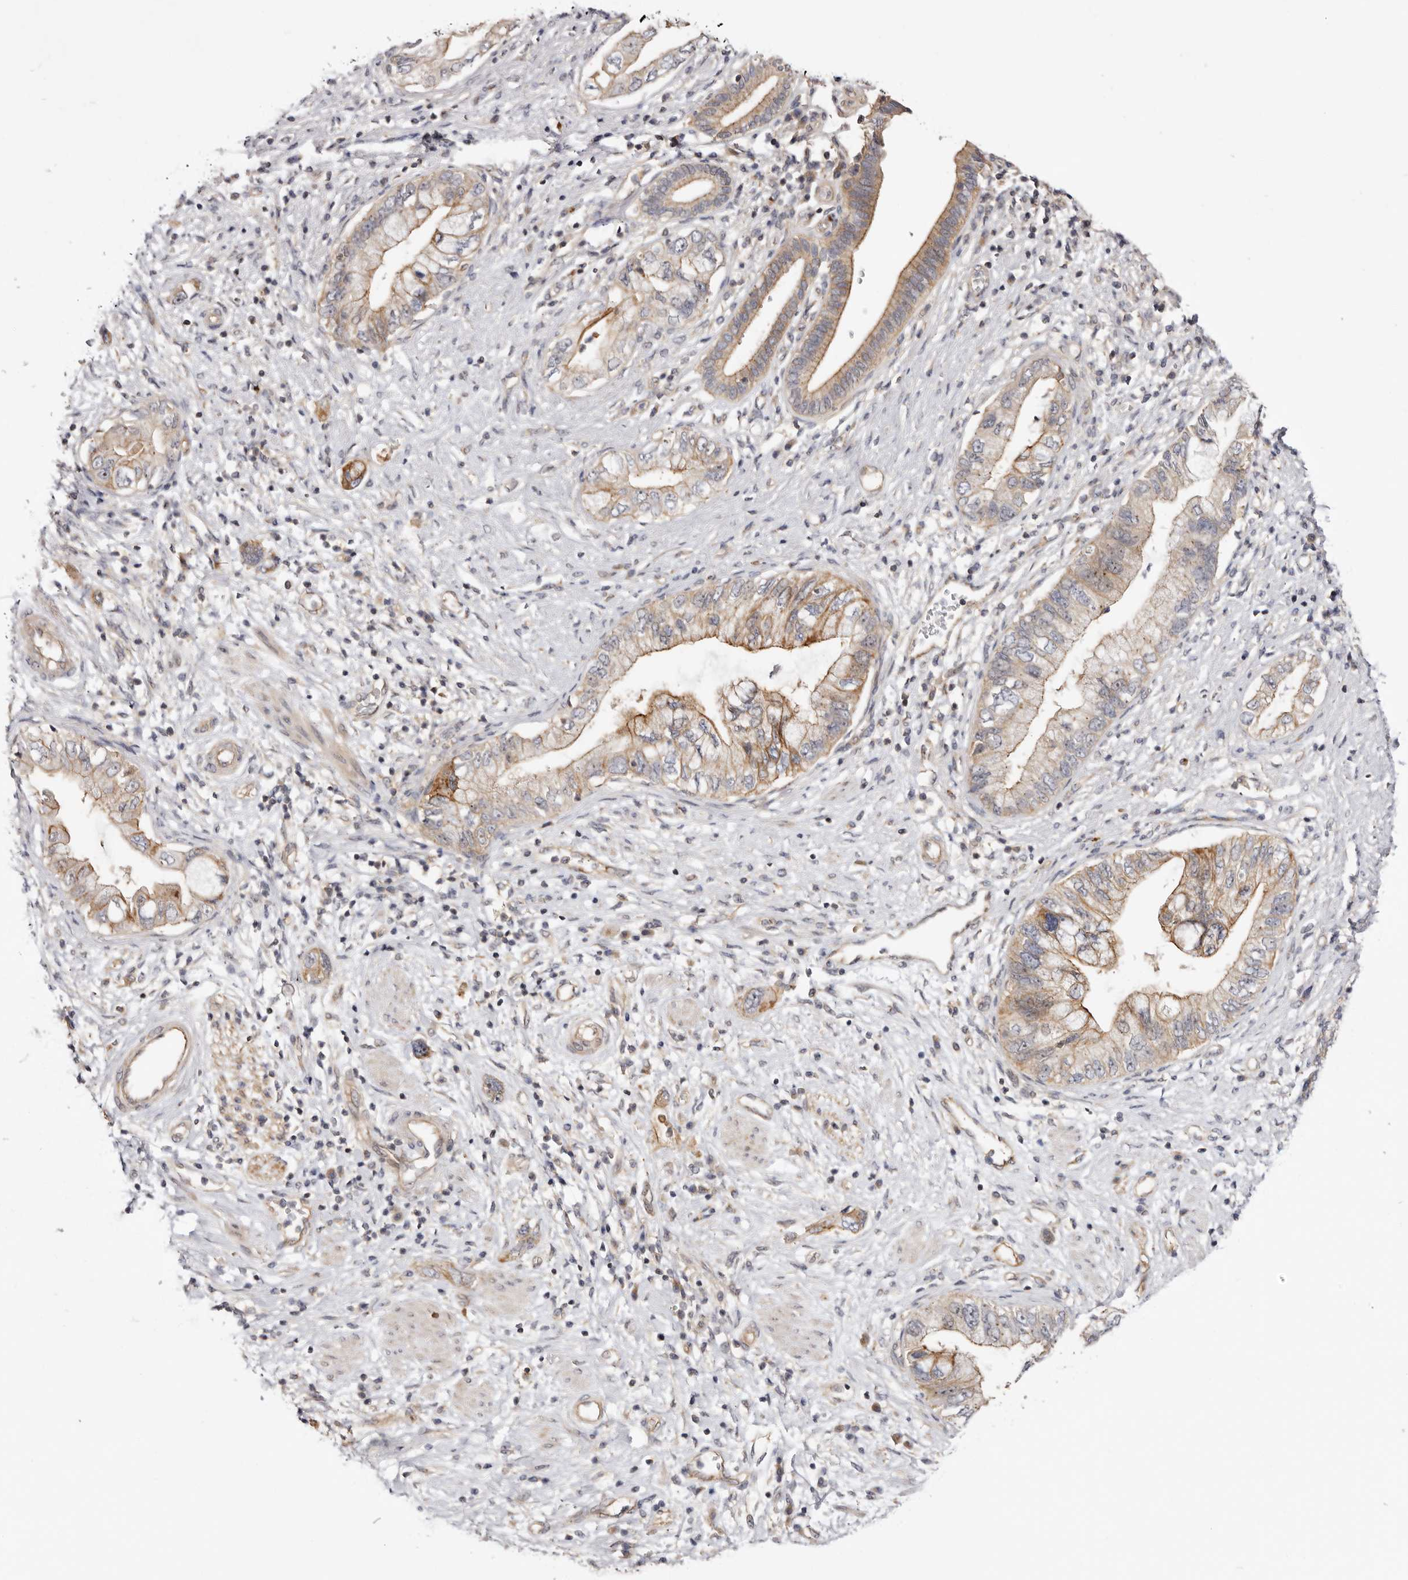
{"staining": {"intensity": "moderate", "quantity": ">75%", "location": "cytoplasmic/membranous"}, "tissue": "pancreatic cancer", "cell_type": "Tumor cells", "image_type": "cancer", "snomed": [{"axis": "morphology", "description": "Adenocarcinoma, NOS"}, {"axis": "topography", "description": "Pancreas"}], "caption": "DAB immunohistochemical staining of human pancreatic cancer exhibits moderate cytoplasmic/membranous protein expression in about >75% of tumor cells.", "gene": "PANK4", "patient": {"sex": "female", "age": 73}}